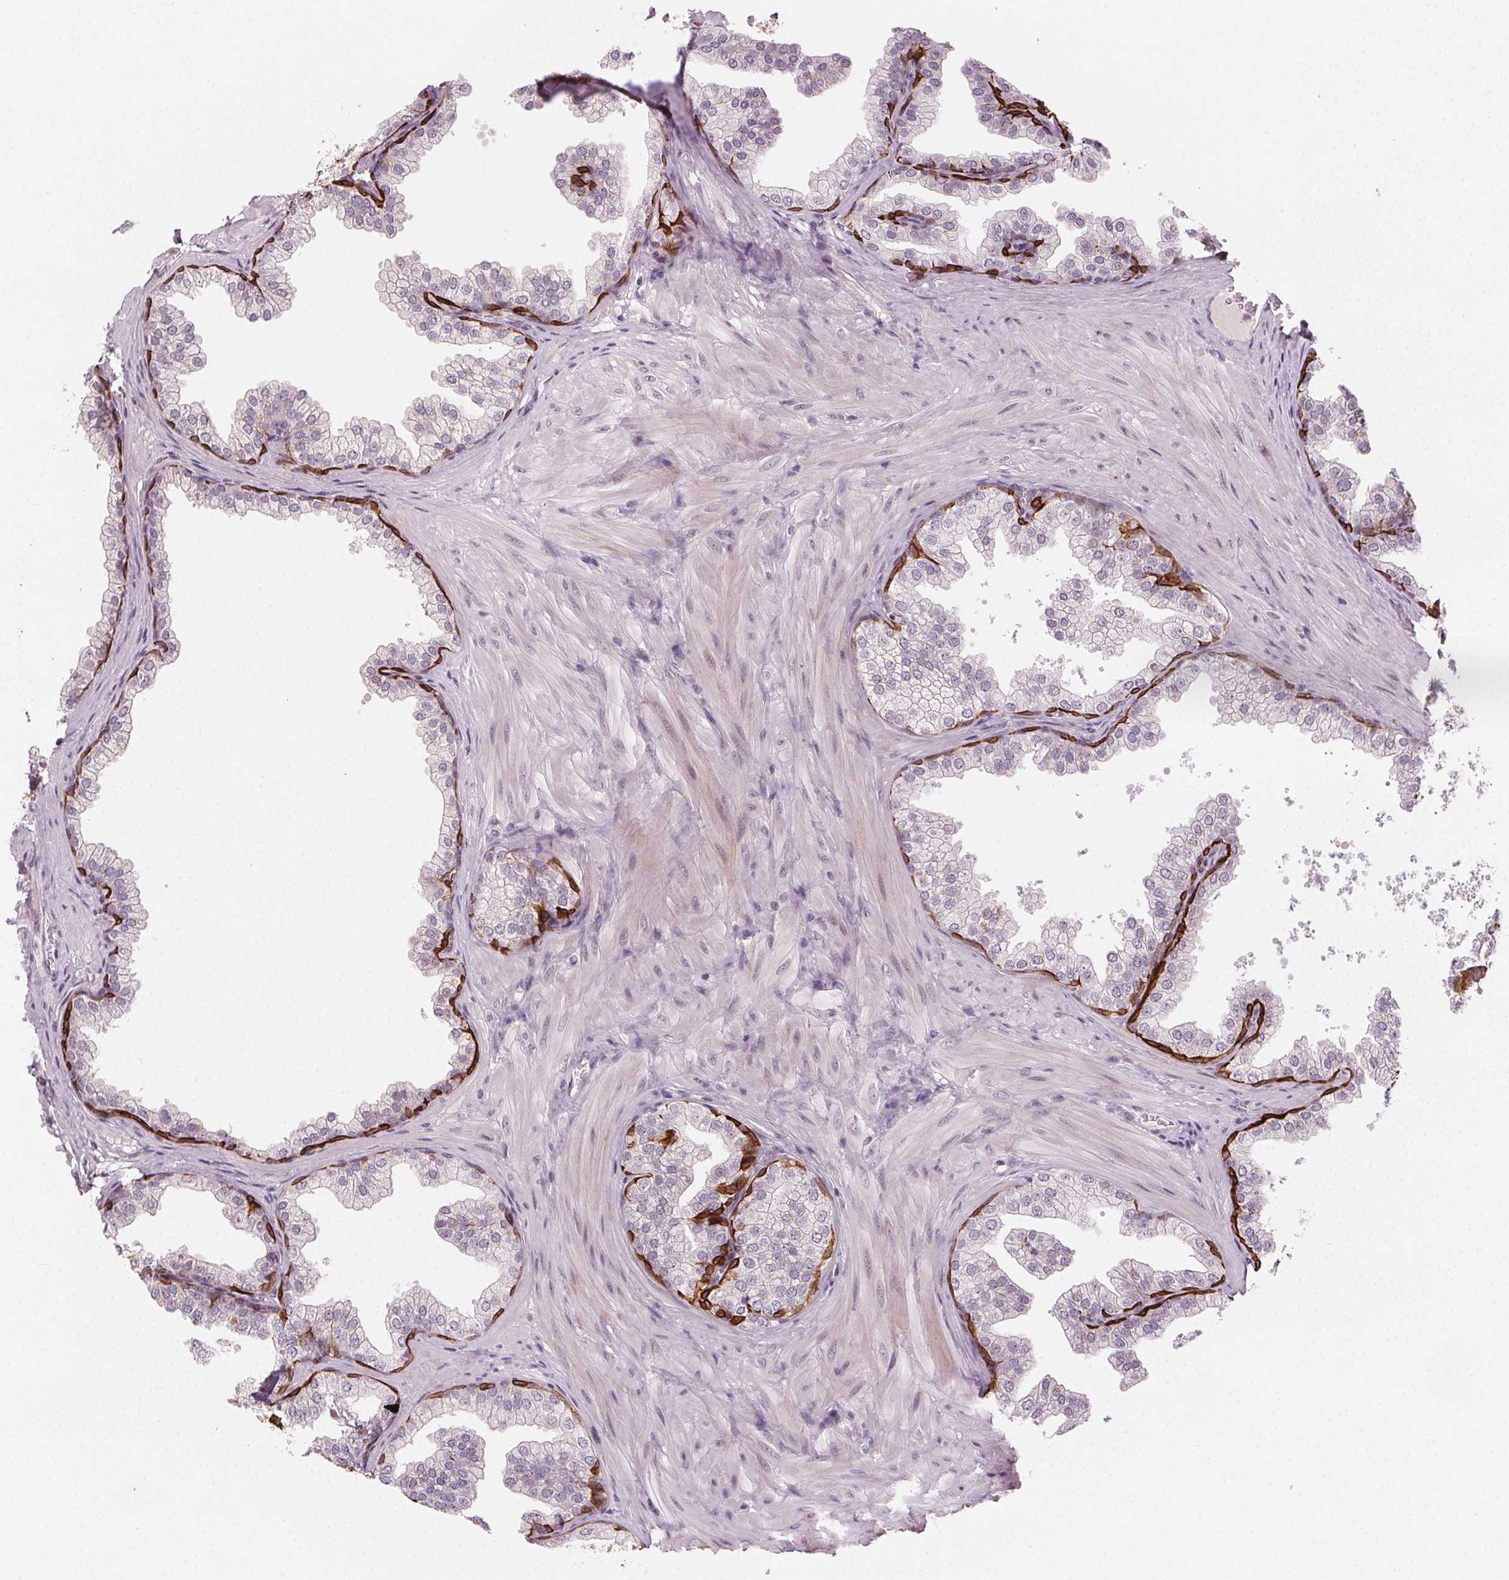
{"staining": {"intensity": "strong", "quantity": "<25%", "location": "cytoplasmic/membranous"}, "tissue": "prostate", "cell_type": "Glandular cells", "image_type": "normal", "snomed": [{"axis": "morphology", "description": "Normal tissue, NOS"}, {"axis": "topography", "description": "Prostate"}], "caption": "Strong cytoplasmic/membranous protein expression is present in approximately <25% of glandular cells in prostate. Immunohistochemistry stains the protein in brown and the nuclei are stained blue.", "gene": "TUB", "patient": {"sex": "male", "age": 37}}